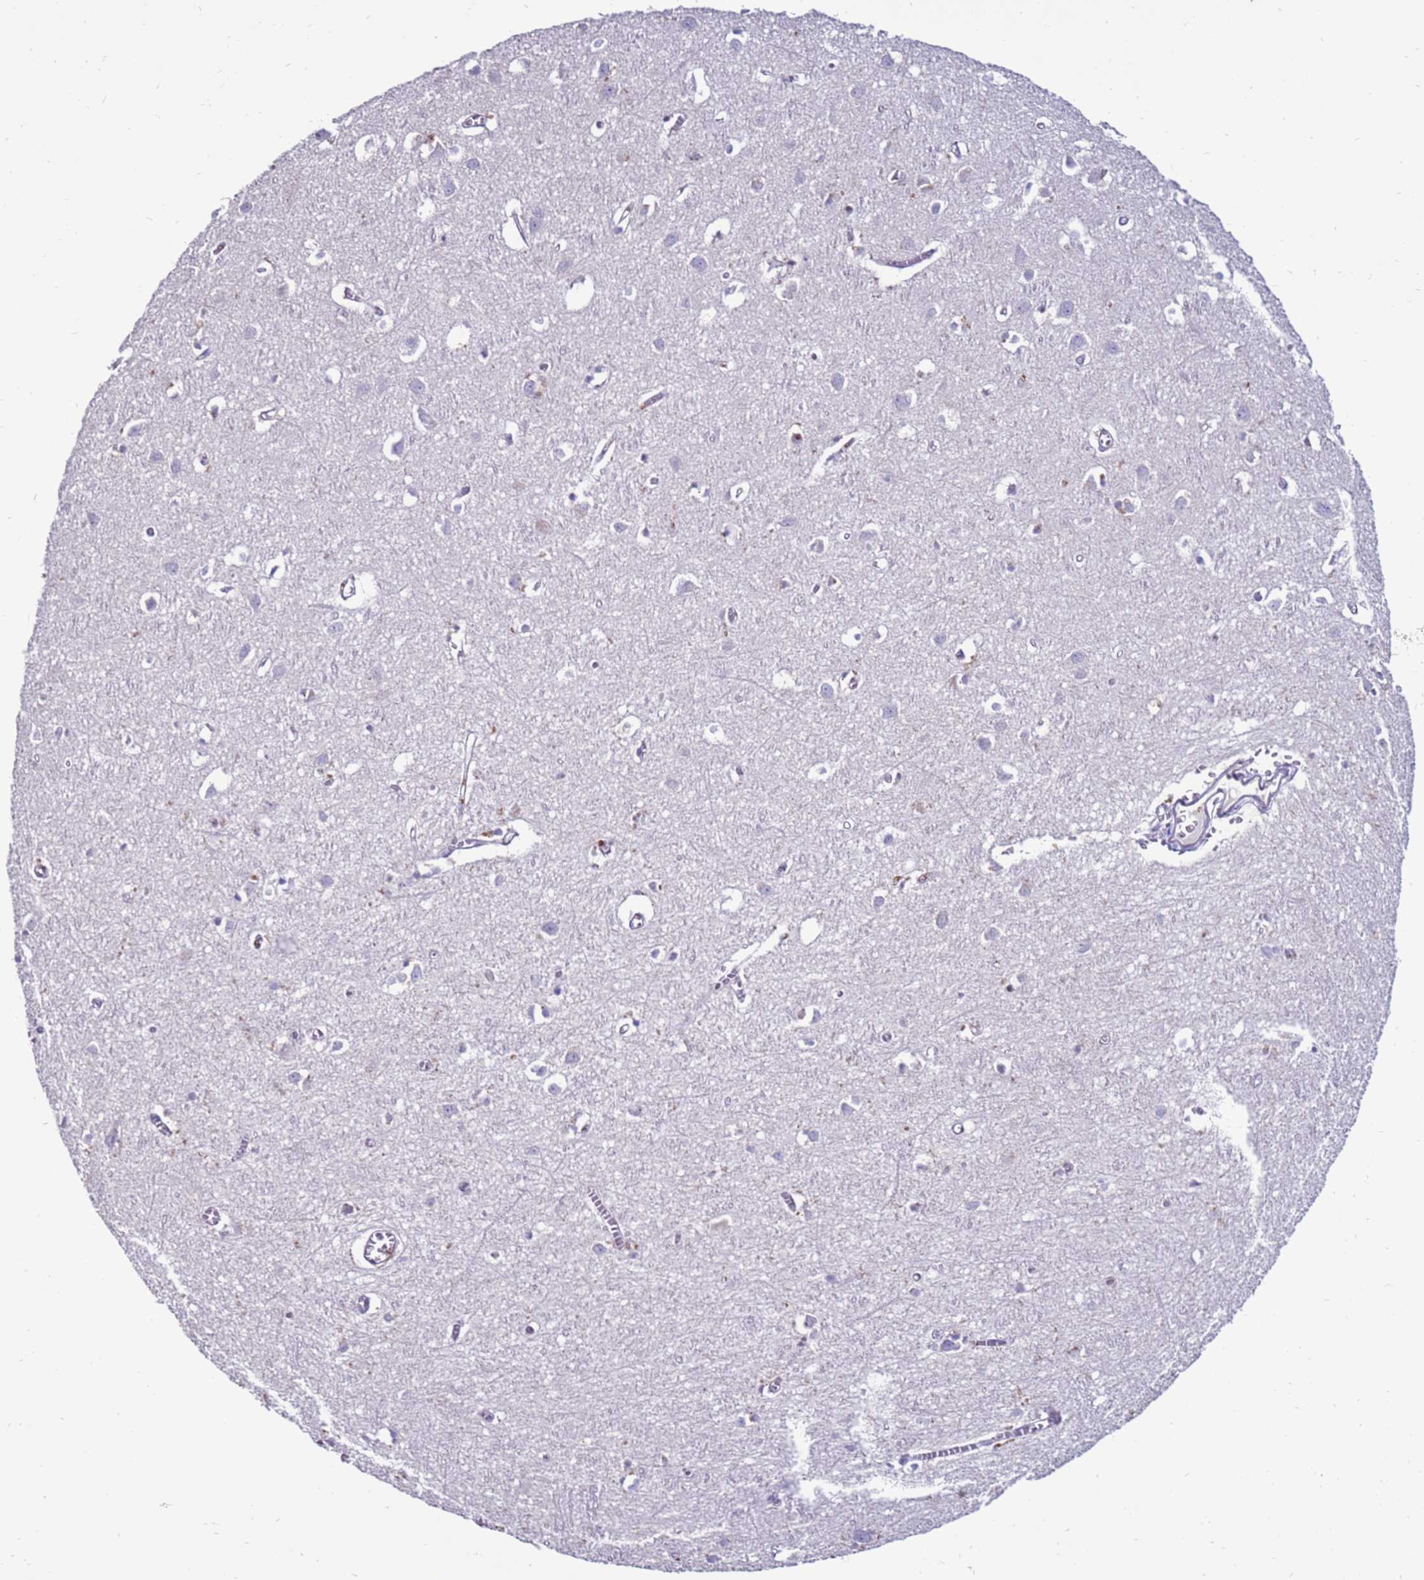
{"staining": {"intensity": "negative", "quantity": "none", "location": "none"}, "tissue": "cerebral cortex", "cell_type": "Endothelial cells", "image_type": "normal", "snomed": [{"axis": "morphology", "description": "Normal tissue, NOS"}, {"axis": "topography", "description": "Cerebral cortex"}], "caption": "The IHC histopathology image has no significant expression in endothelial cells of cerebral cortex.", "gene": "CLEC4M", "patient": {"sex": "female", "age": 64}}